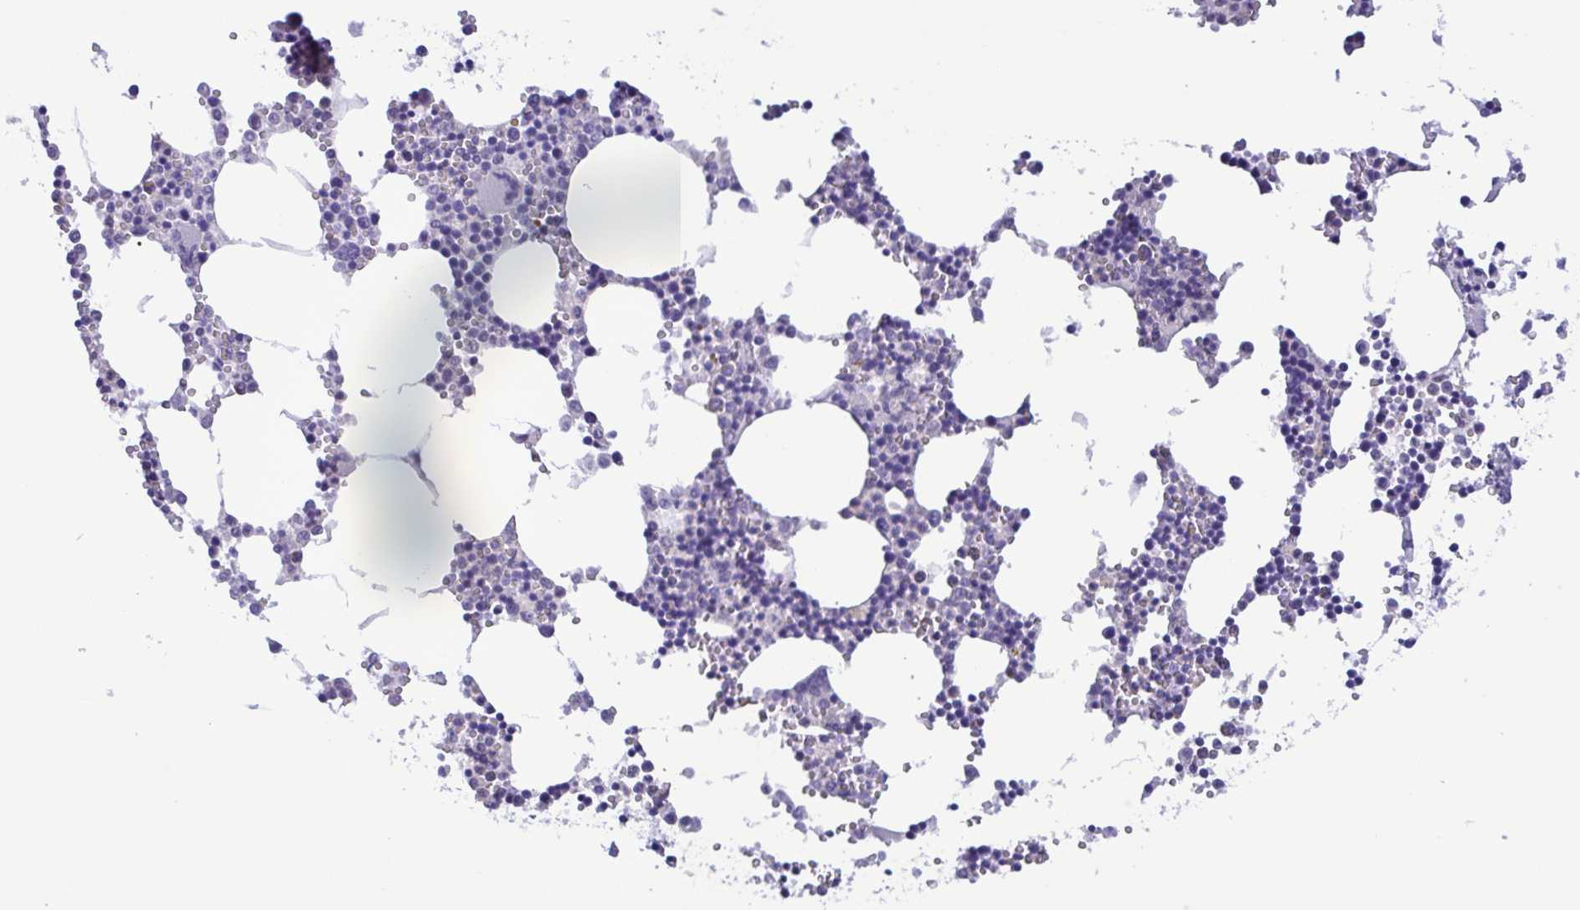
{"staining": {"intensity": "negative", "quantity": "none", "location": "none"}, "tissue": "bone marrow", "cell_type": "Hematopoietic cells", "image_type": "normal", "snomed": [{"axis": "morphology", "description": "Normal tissue, NOS"}, {"axis": "topography", "description": "Bone marrow"}], "caption": "This is a micrograph of immunohistochemistry (IHC) staining of benign bone marrow, which shows no positivity in hematopoietic cells. (Immunohistochemistry, brightfield microscopy, high magnification).", "gene": "LDHC", "patient": {"sex": "male", "age": 54}}